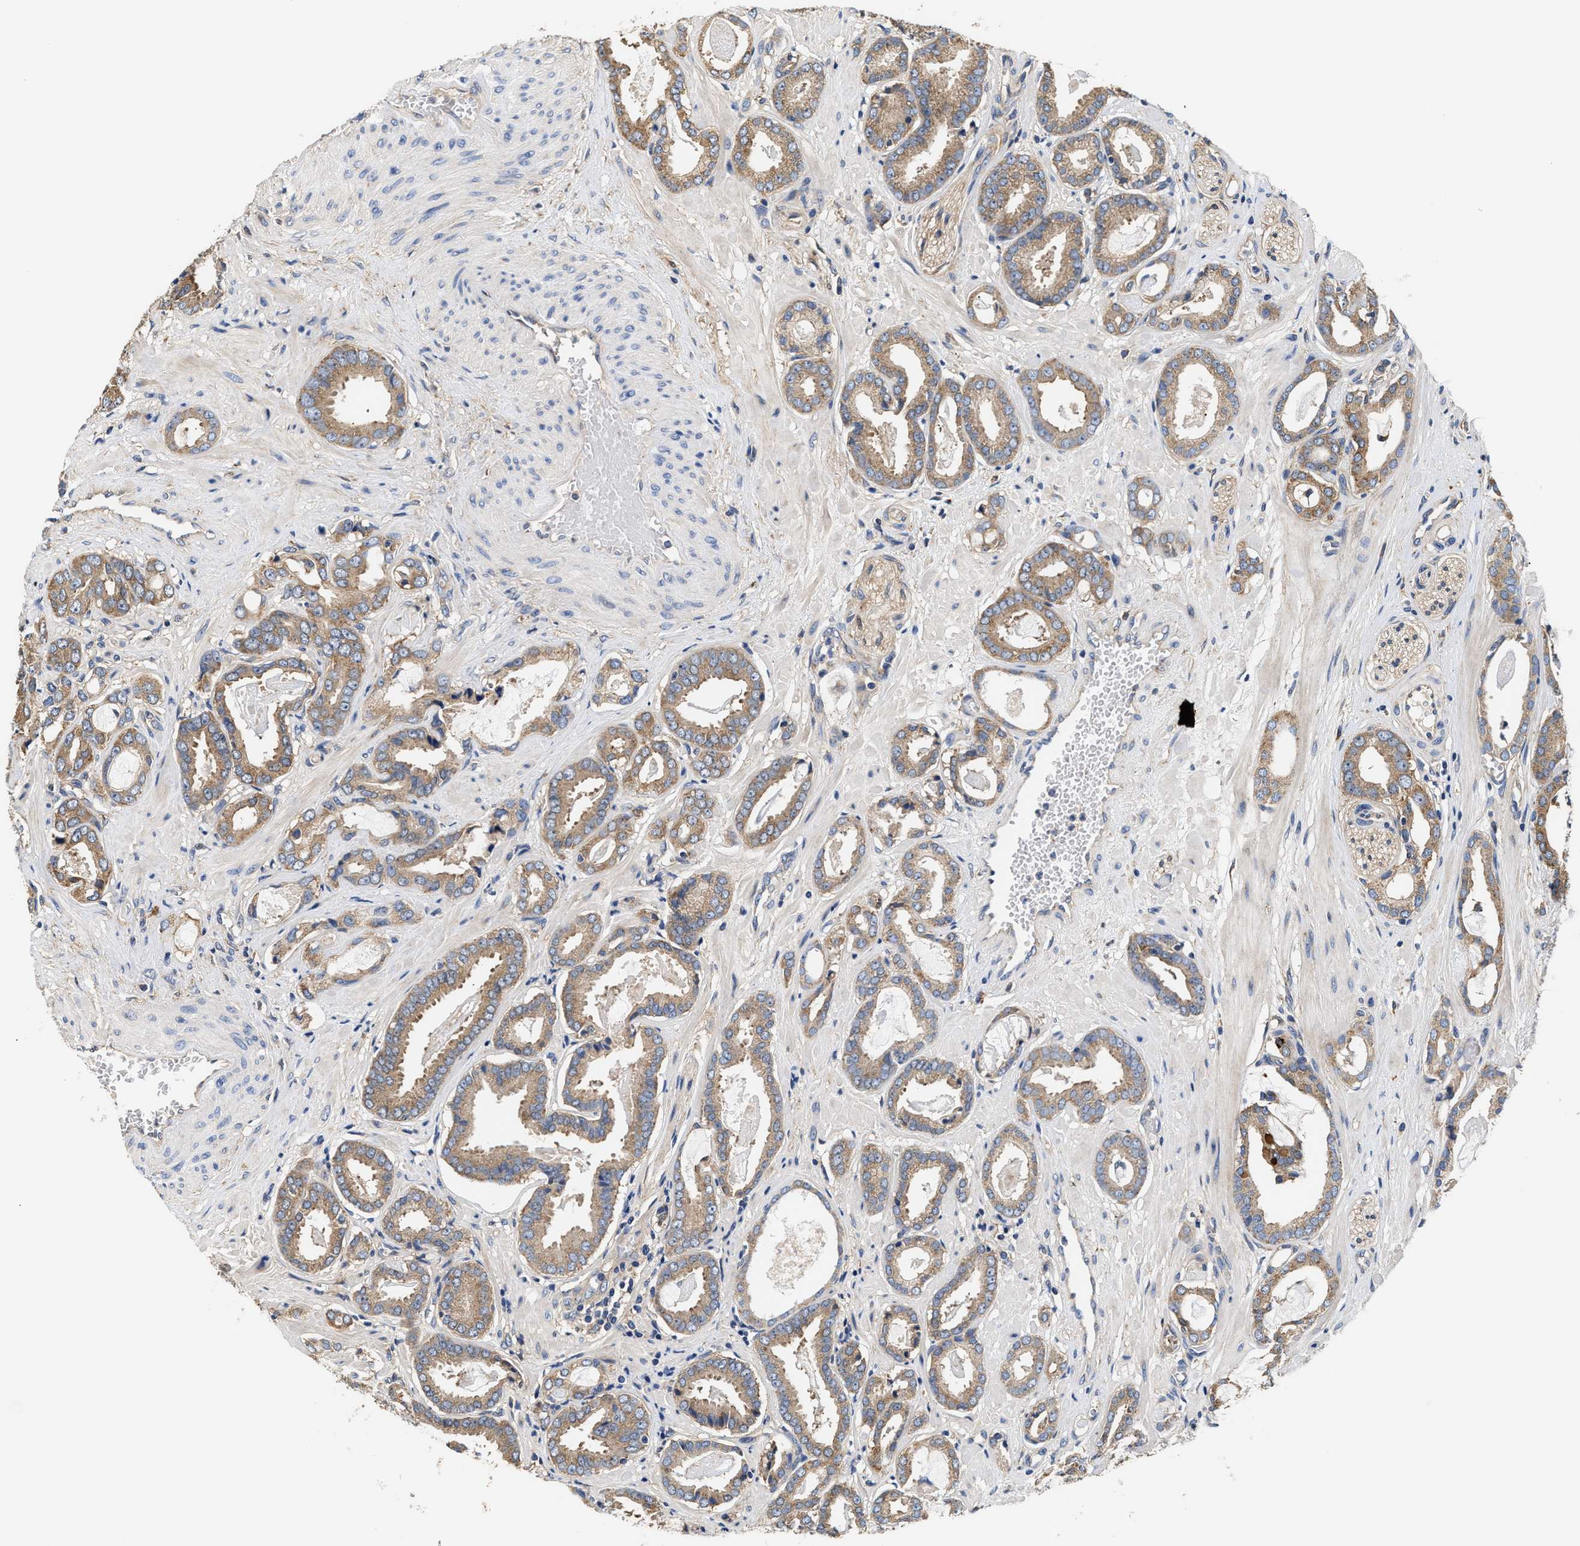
{"staining": {"intensity": "moderate", "quantity": ">75%", "location": "cytoplasmic/membranous"}, "tissue": "prostate cancer", "cell_type": "Tumor cells", "image_type": "cancer", "snomed": [{"axis": "morphology", "description": "Adenocarcinoma, Low grade"}, {"axis": "topography", "description": "Prostate"}], "caption": "Moderate cytoplasmic/membranous staining is identified in about >75% of tumor cells in prostate low-grade adenocarcinoma.", "gene": "KLB", "patient": {"sex": "male", "age": 53}}